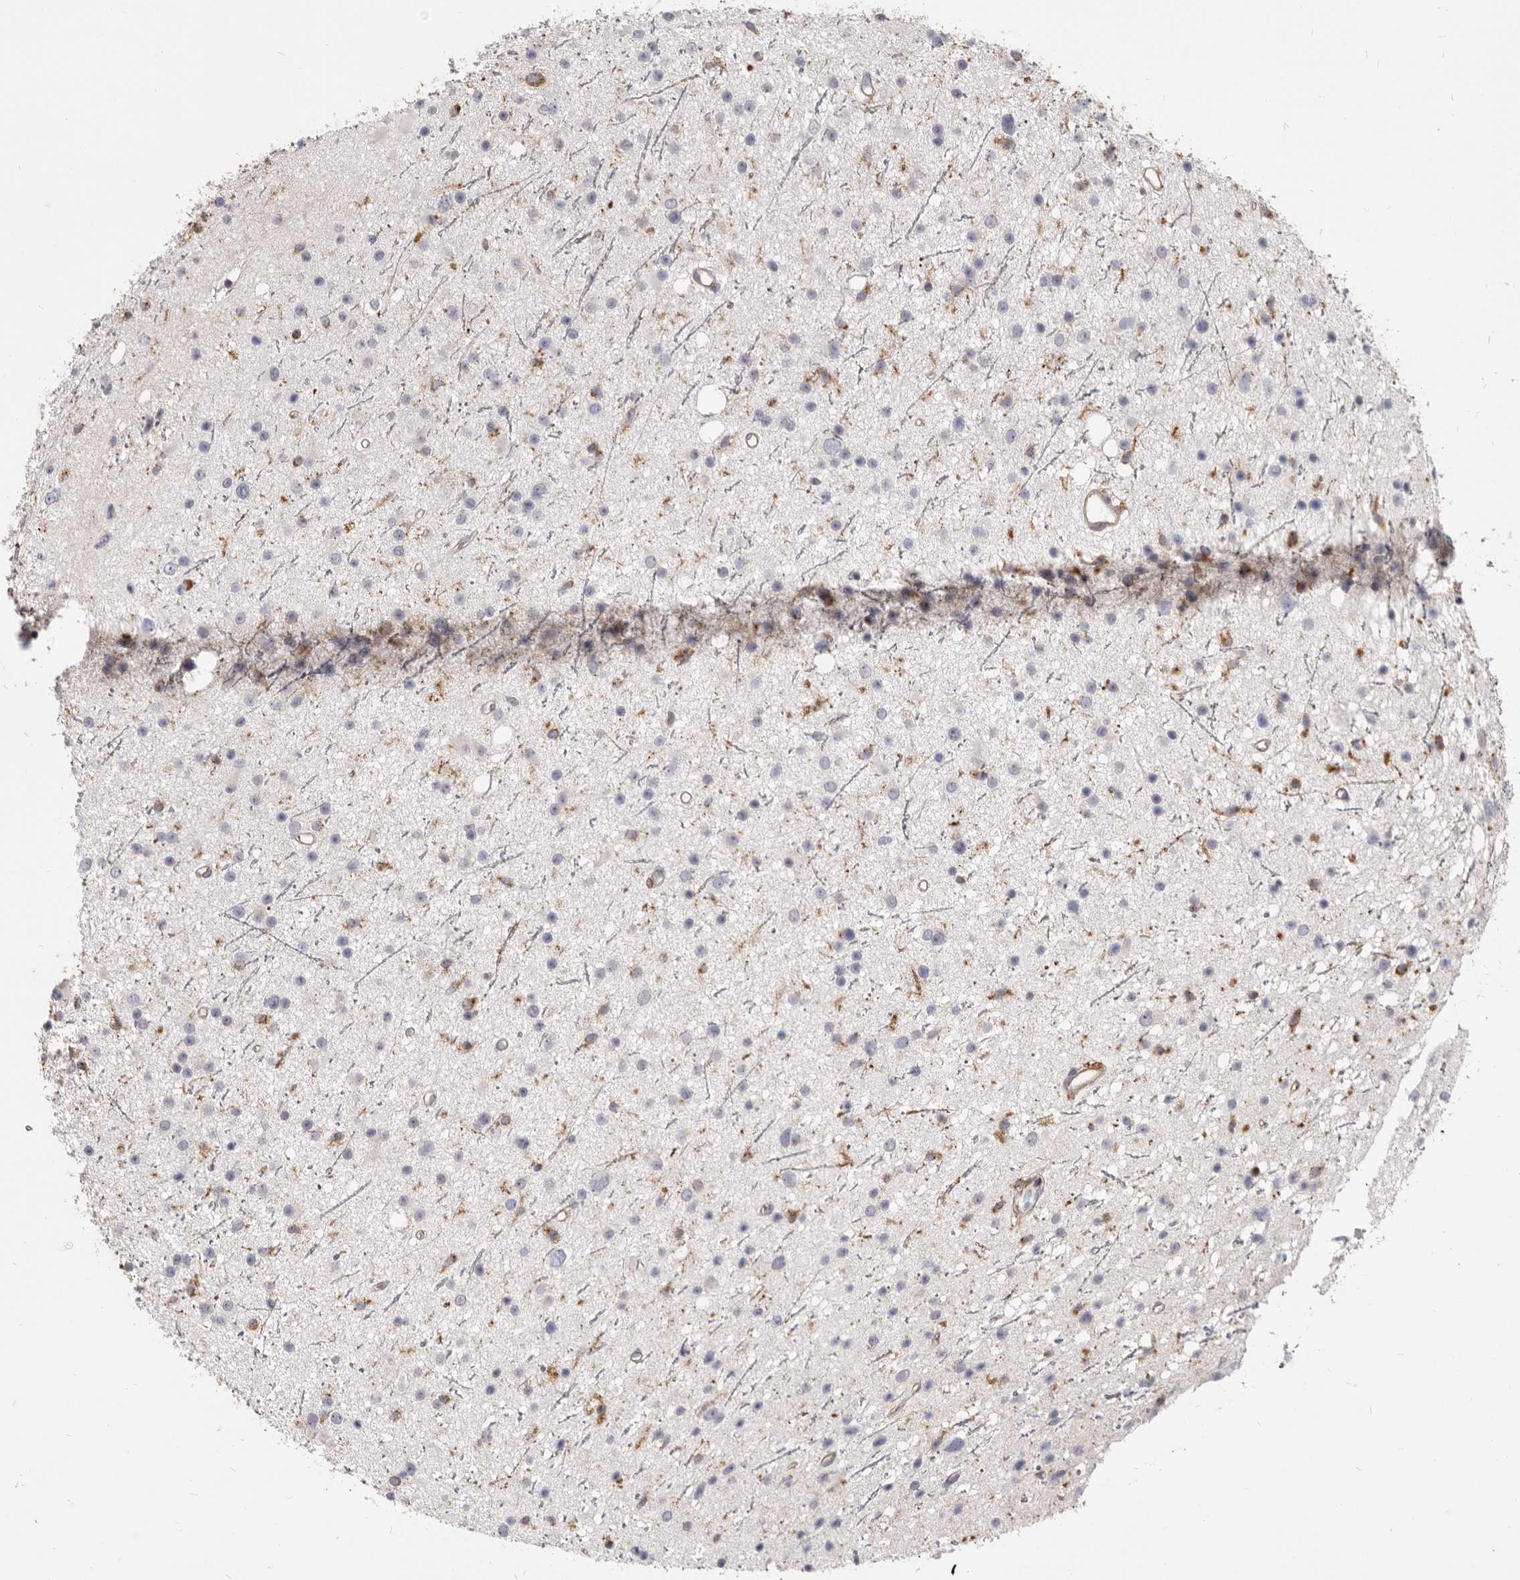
{"staining": {"intensity": "weak", "quantity": "<25%", "location": "cytoplasmic/membranous"}, "tissue": "glioma", "cell_type": "Tumor cells", "image_type": "cancer", "snomed": [{"axis": "morphology", "description": "Glioma, malignant, Low grade"}, {"axis": "topography", "description": "Cerebral cortex"}], "caption": "DAB (3,3'-diaminobenzidine) immunohistochemical staining of low-grade glioma (malignant) shows no significant expression in tumor cells. (DAB (3,3'-diaminobenzidine) IHC visualized using brightfield microscopy, high magnification).", "gene": "TPD52", "patient": {"sex": "female", "age": 39}}